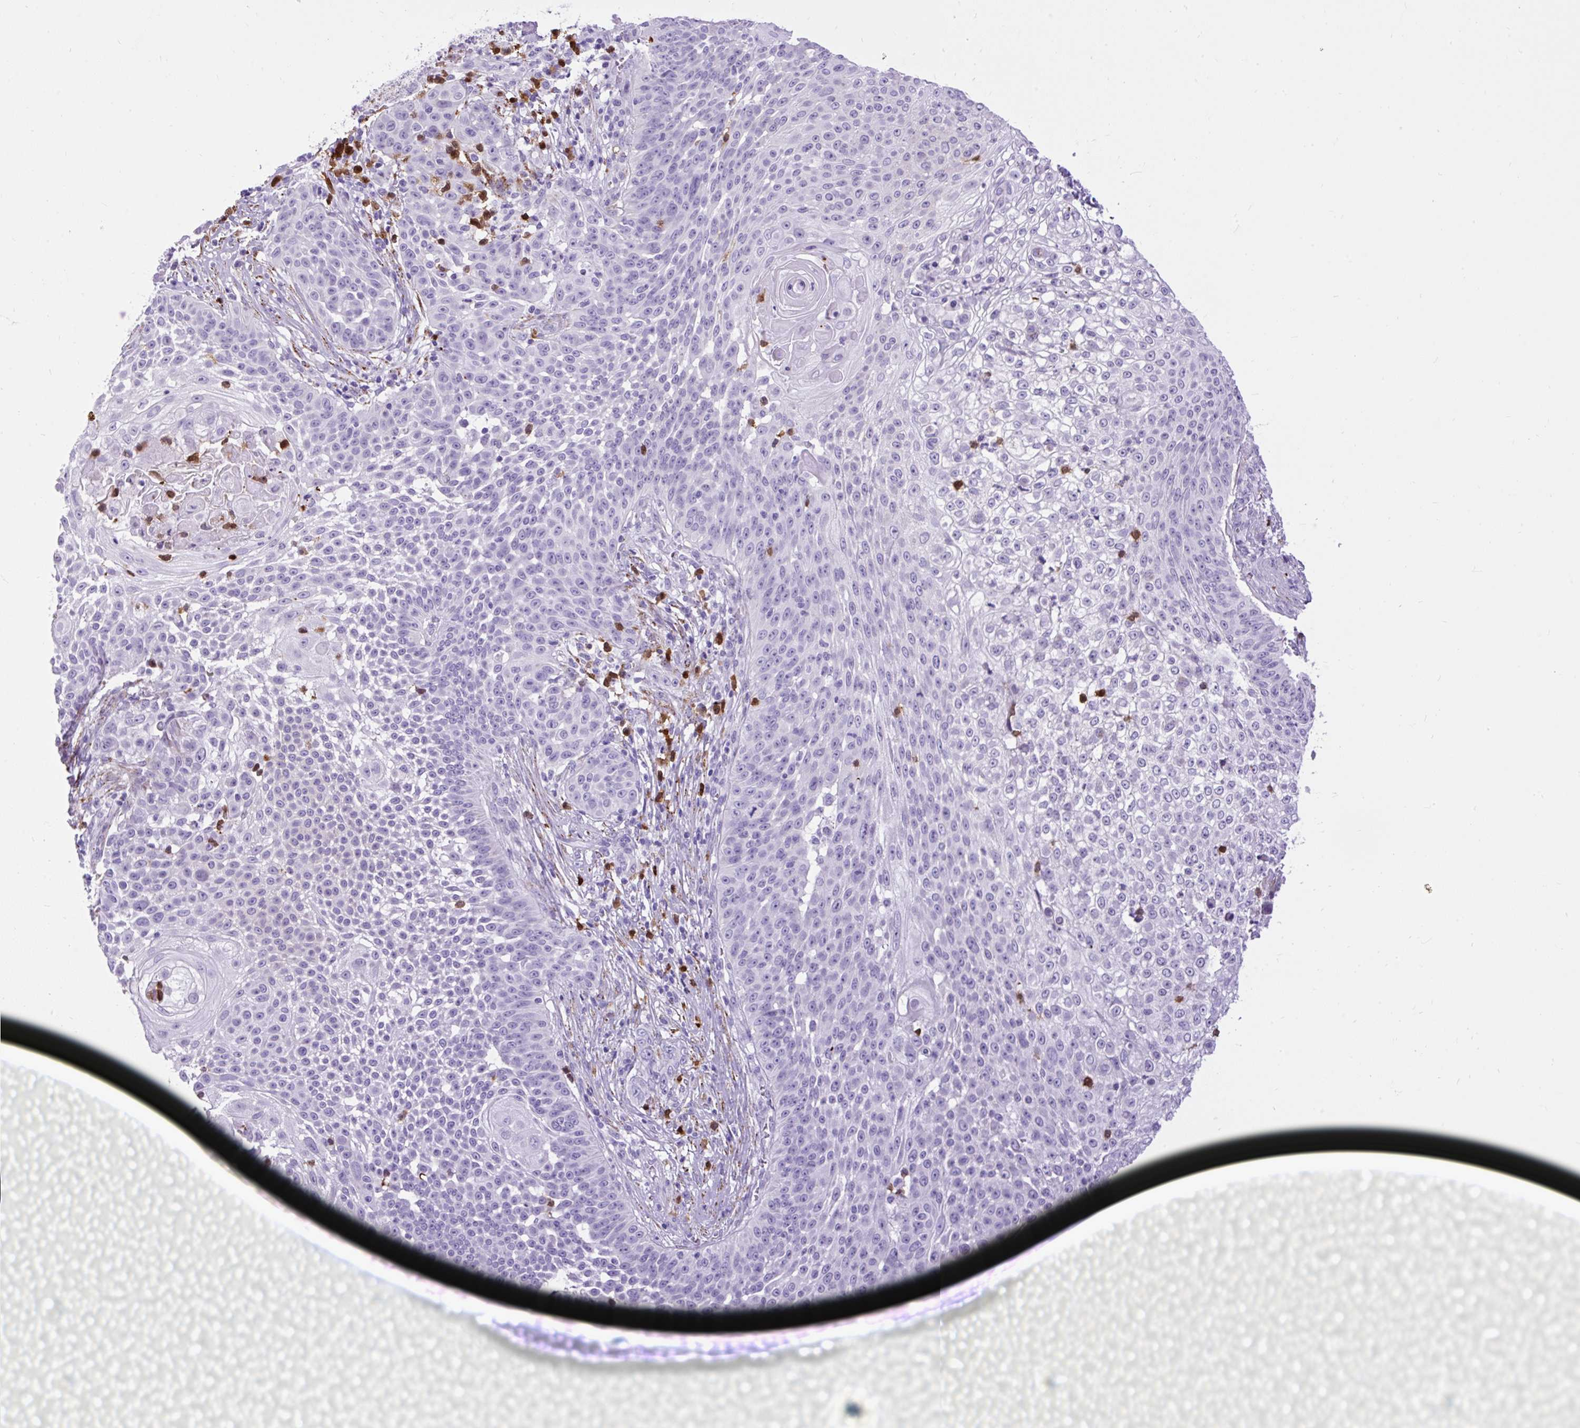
{"staining": {"intensity": "negative", "quantity": "none", "location": "none"}, "tissue": "skin cancer", "cell_type": "Tumor cells", "image_type": "cancer", "snomed": [{"axis": "morphology", "description": "Squamous cell carcinoma, NOS"}, {"axis": "topography", "description": "Skin"}], "caption": "Histopathology image shows no significant protein positivity in tumor cells of skin cancer. (DAB (3,3'-diaminobenzidine) immunohistochemistry (IHC), high magnification).", "gene": "ZNF256", "patient": {"sex": "male", "age": 24}}